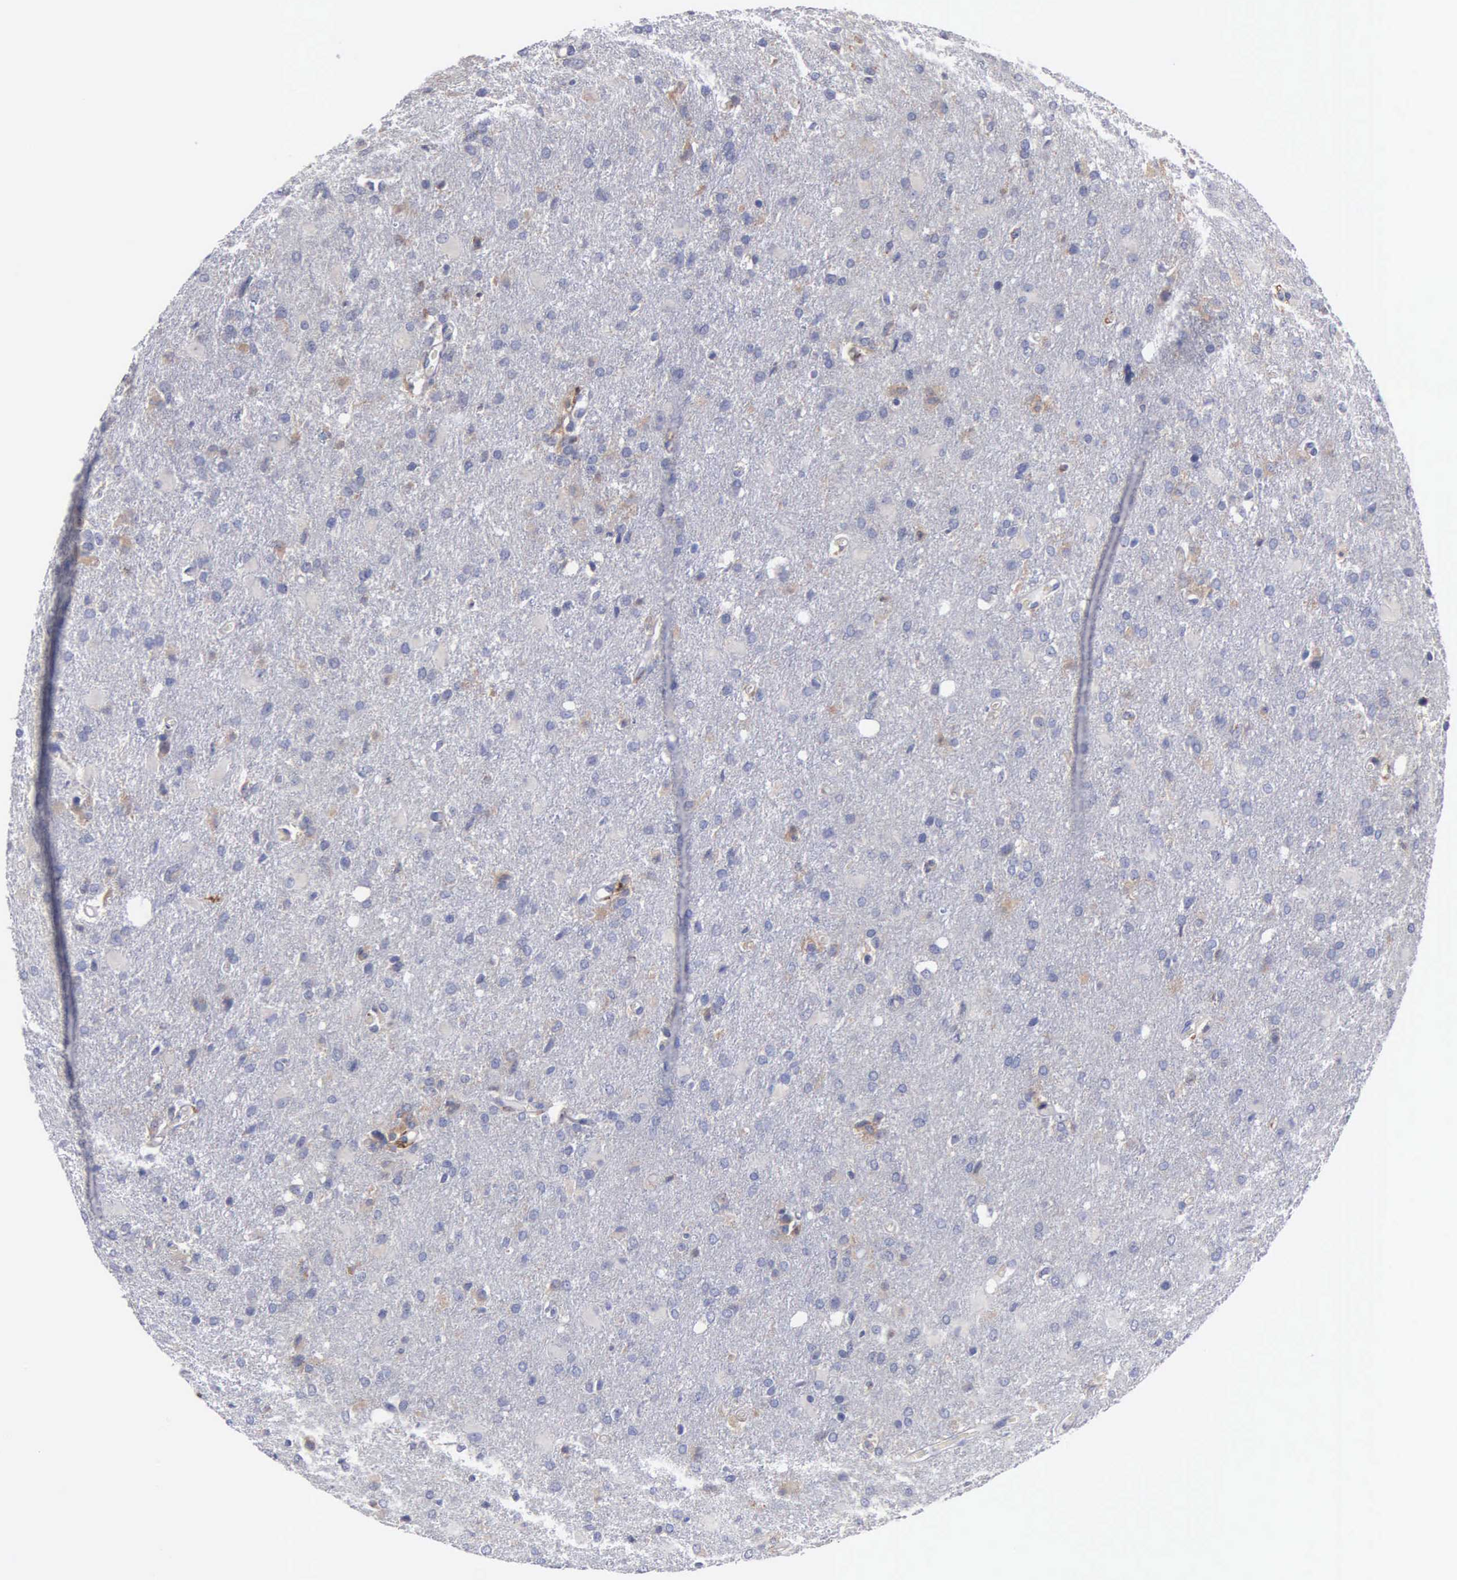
{"staining": {"intensity": "negative", "quantity": "none", "location": "none"}, "tissue": "glioma", "cell_type": "Tumor cells", "image_type": "cancer", "snomed": [{"axis": "morphology", "description": "Glioma, malignant, High grade"}, {"axis": "topography", "description": "Brain"}], "caption": "This is a photomicrograph of immunohistochemistry staining of glioma, which shows no staining in tumor cells. (DAB (3,3'-diaminobenzidine) IHC visualized using brightfield microscopy, high magnification).", "gene": "PTGS2", "patient": {"sex": "male", "age": 68}}